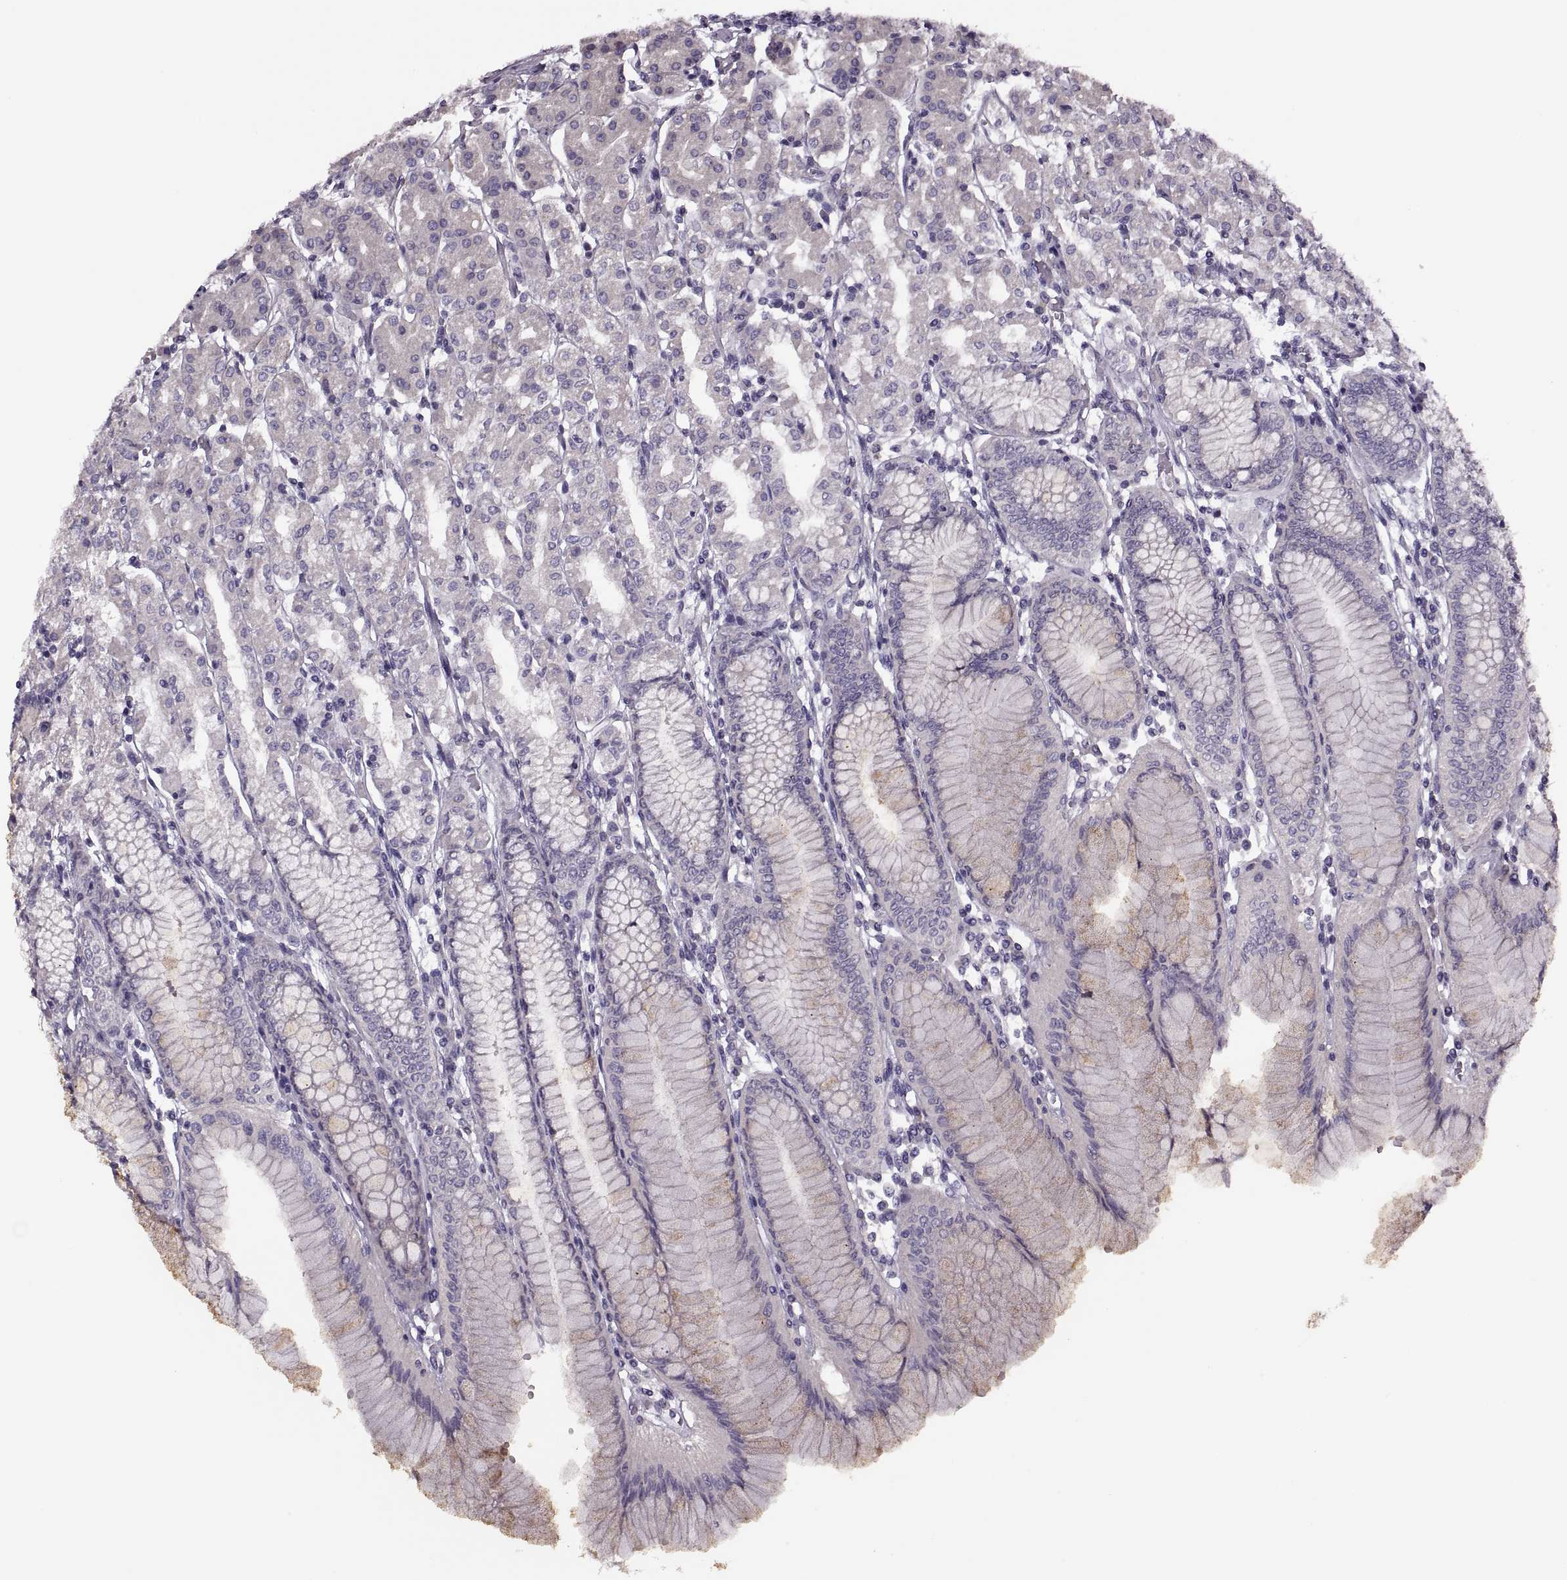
{"staining": {"intensity": "weak", "quantity": "<25%", "location": "cytoplasmic/membranous"}, "tissue": "stomach", "cell_type": "Glandular cells", "image_type": "normal", "snomed": [{"axis": "morphology", "description": "Normal tissue, NOS"}, {"axis": "topography", "description": "Skeletal muscle"}, {"axis": "topography", "description": "Stomach"}], "caption": "There is no significant staining in glandular cells of stomach. (DAB IHC visualized using brightfield microscopy, high magnification).", "gene": "PRSS54", "patient": {"sex": "female", "age": 57}}